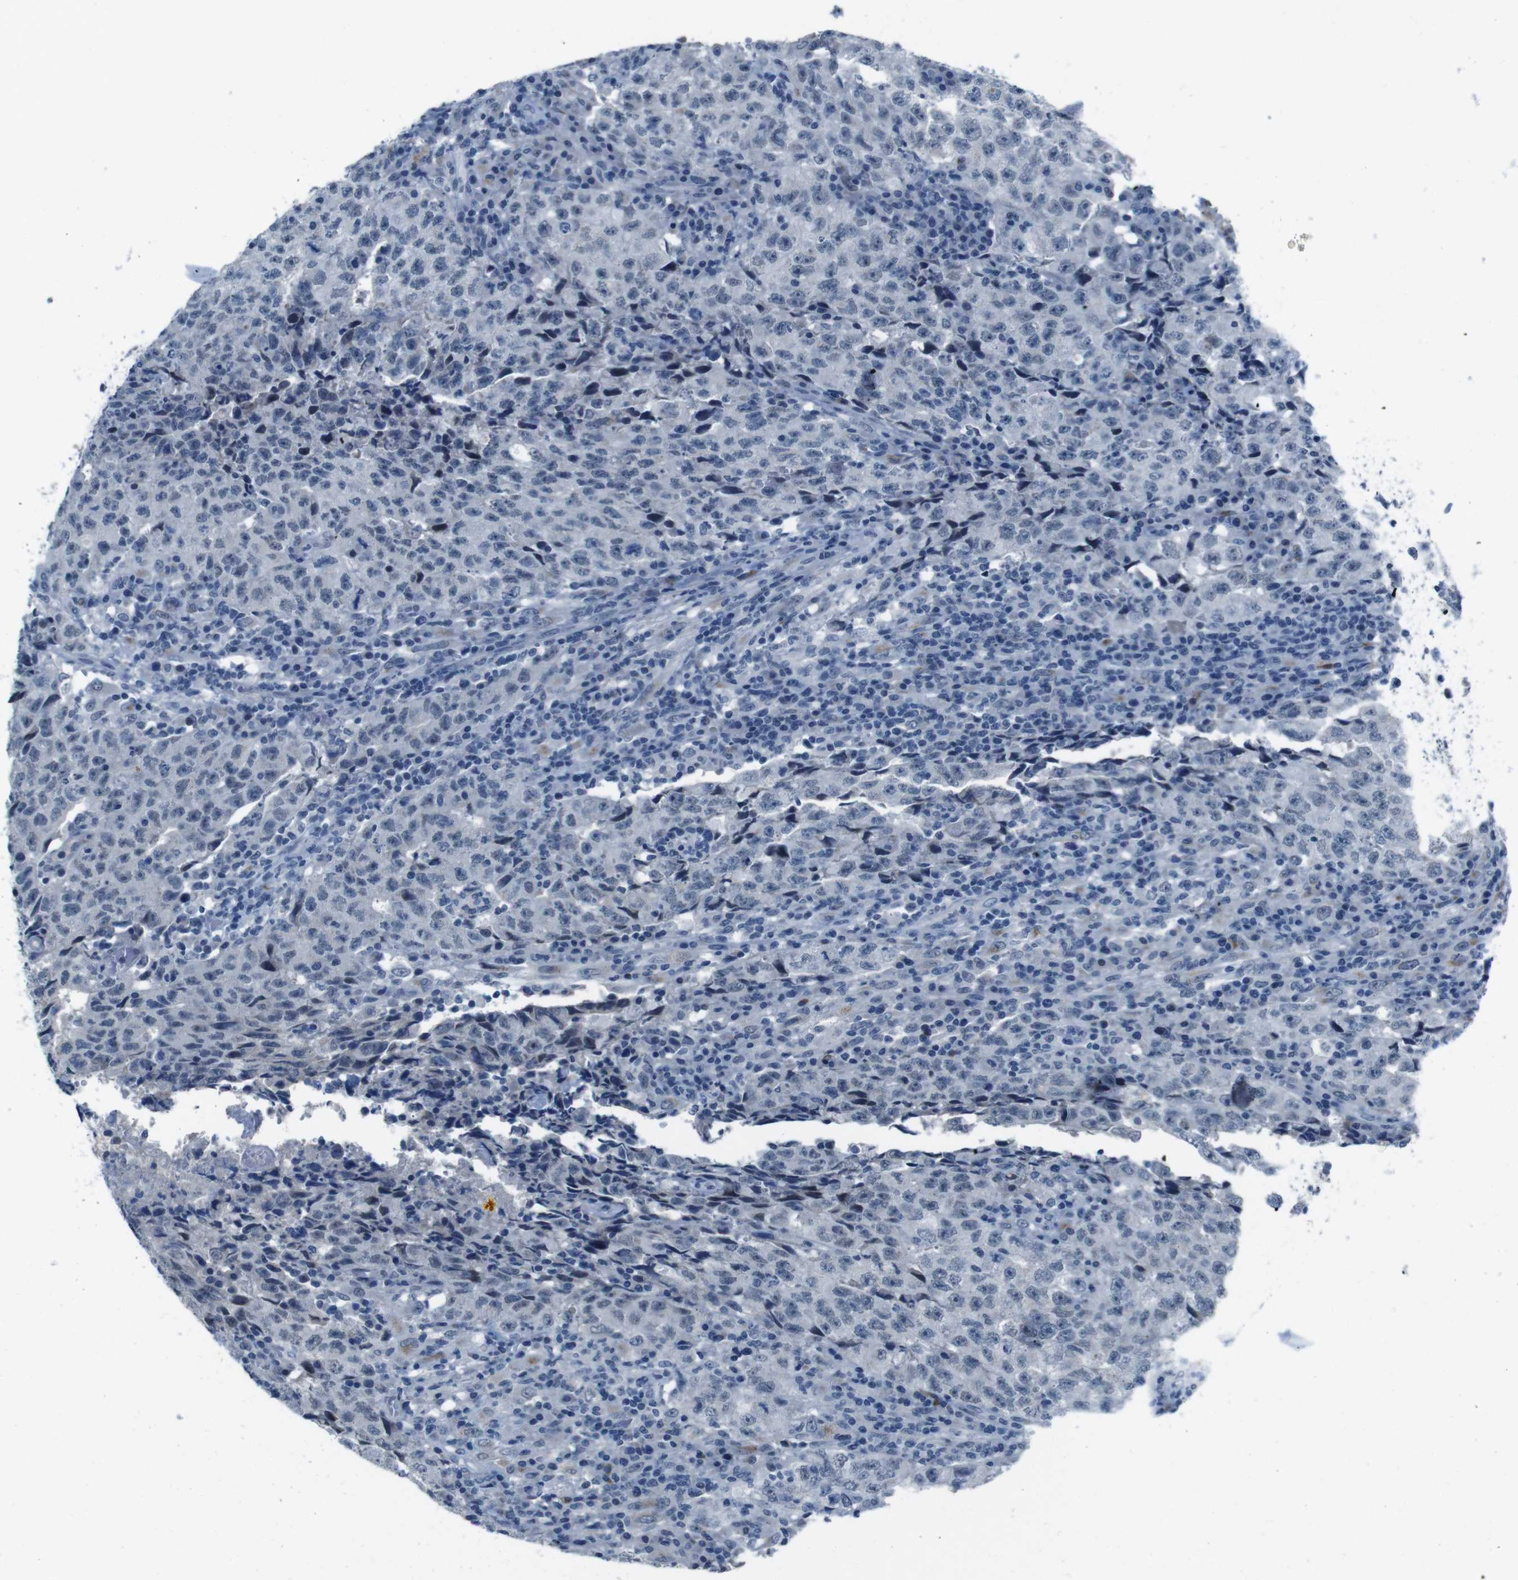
{"staining": {"intensity": "negative", "quantity": "none", "location": "none"}, "tissue": "testis cancer", "cell_type": "Tumor cells", "image_type": "cancer", "snomed": [{"axis": "morphology", "description": "Necrosis, NOS"}, {"axis": "morphology", "description": "Carcinoma, Embryonal, NOS"}, {"axis": "topography", "description": "Testis"}], "caption": "Human embryonal carcinoma (testis) stained for a protein using immunohistochemistry shows no staining in tumor cells.", "gene": "CDHR2", "patient": {"sex": "male", "age": 19}}